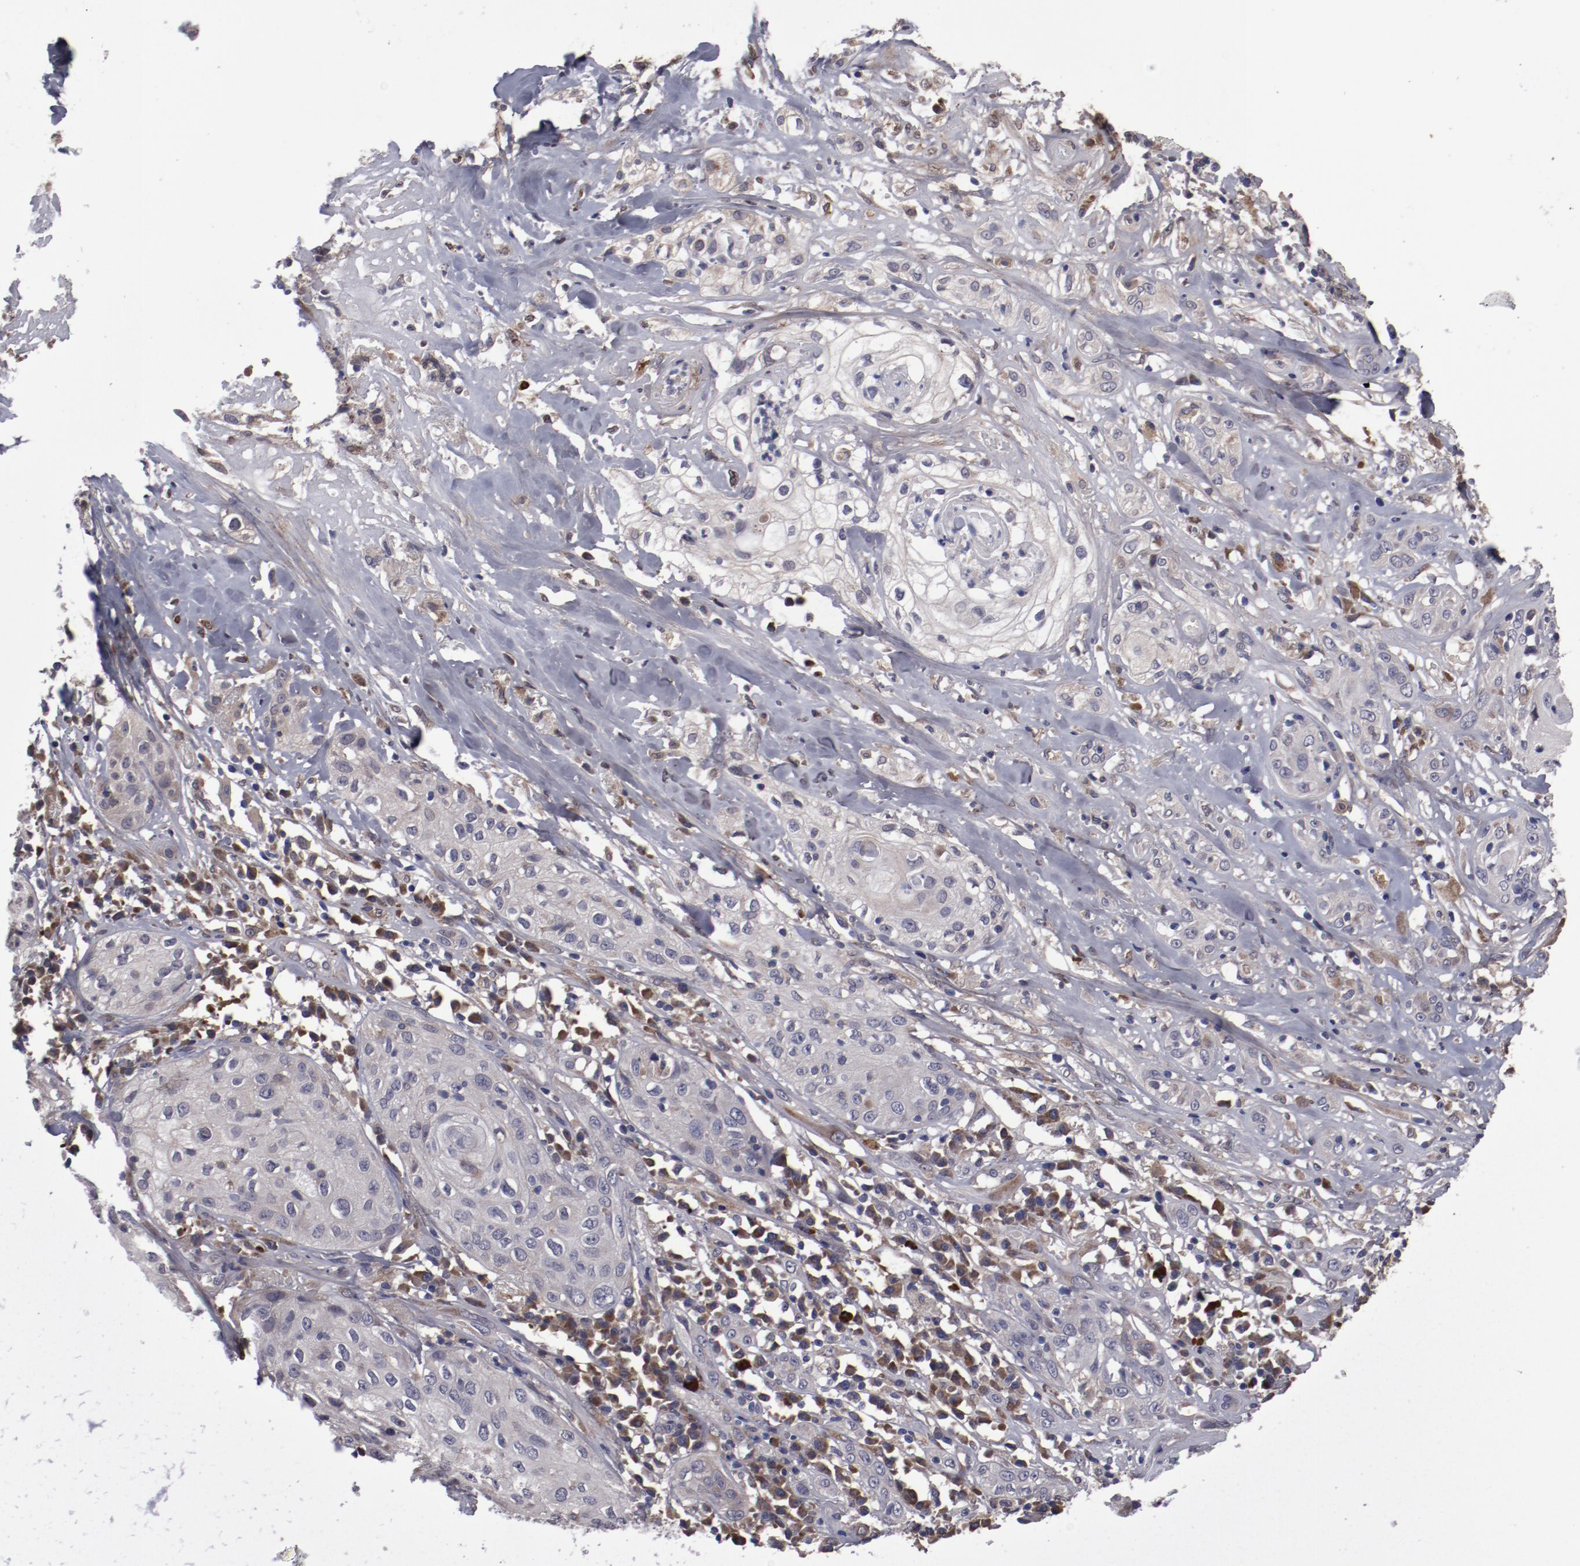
{"staining": {"intensity": "weak", "quantity": "<25%", "location": "cytoplasmic/membranous"}, "tissue": "skin cancer", "cell_type": "Tumor cells", "image_type": "cancer", "snomed": [{"axis": "morphology", "description": "Squamous cell carcinoma, NOS"}, {"axis": "topography", "description": "Skin"}], "caption": "There is no significant positivity in tumor cells of skin squamous cell carcinoma. (Immunohistochemistry (ihc), brightfield microscopy, high magnification).", "gene": "IL12A", "patient": {"sex": "male", "age": 65}}